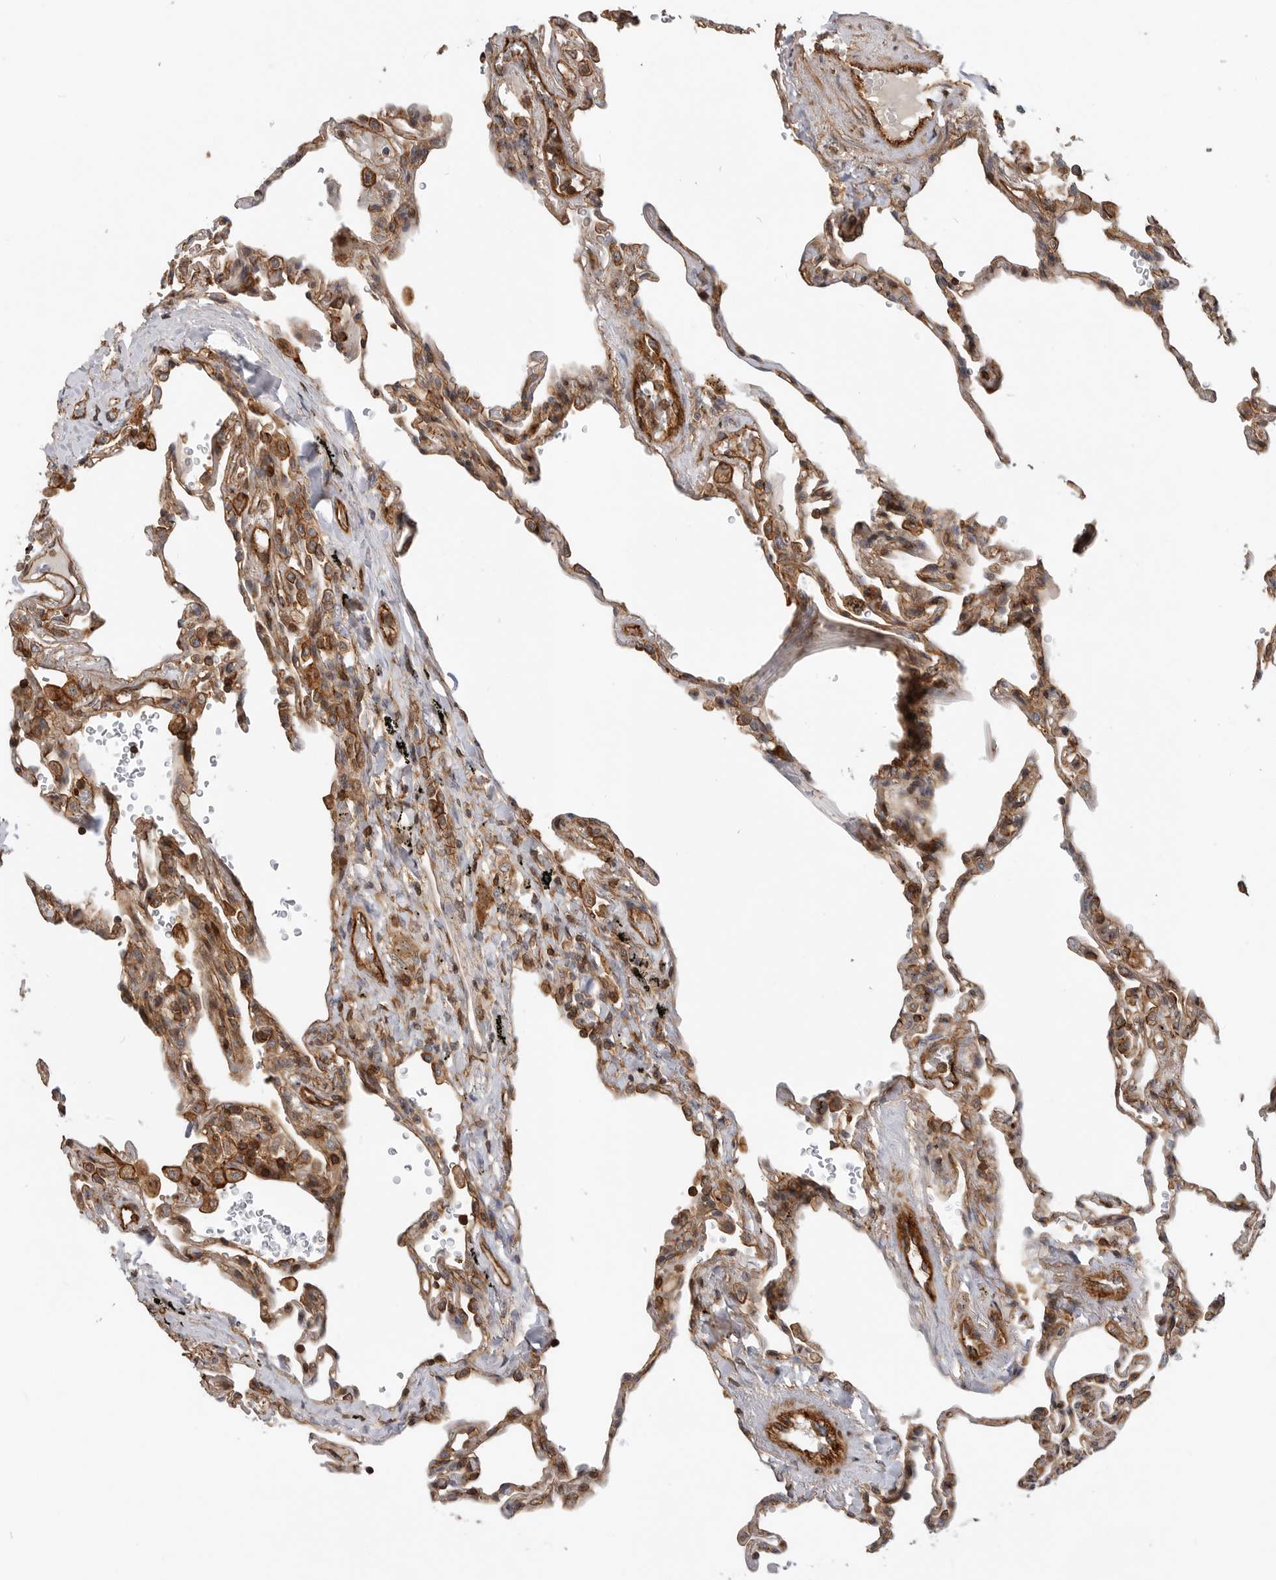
{"staining": {"intensity": "moderate", "quantity": ">75%", "location": "cytoplasmic/membranous"}, "tissue": "lung", "cell_type": "Alveolar cells", "image_type": "normal", "snomed": [{"axis": "morphology", "description": "Normal tissue, NOS"}, {"axis": "topography", "description": "Lung"}], "caption": "The micrograph exhibits a brown stain indicating the presence of a protein in the cytoplasmic/membranous of alveolar cells in lung. (IHC, brightfield microscopy, high magnification).", "gene": "GPATCH2", "patient": {"sex": "male", "age": 59}}